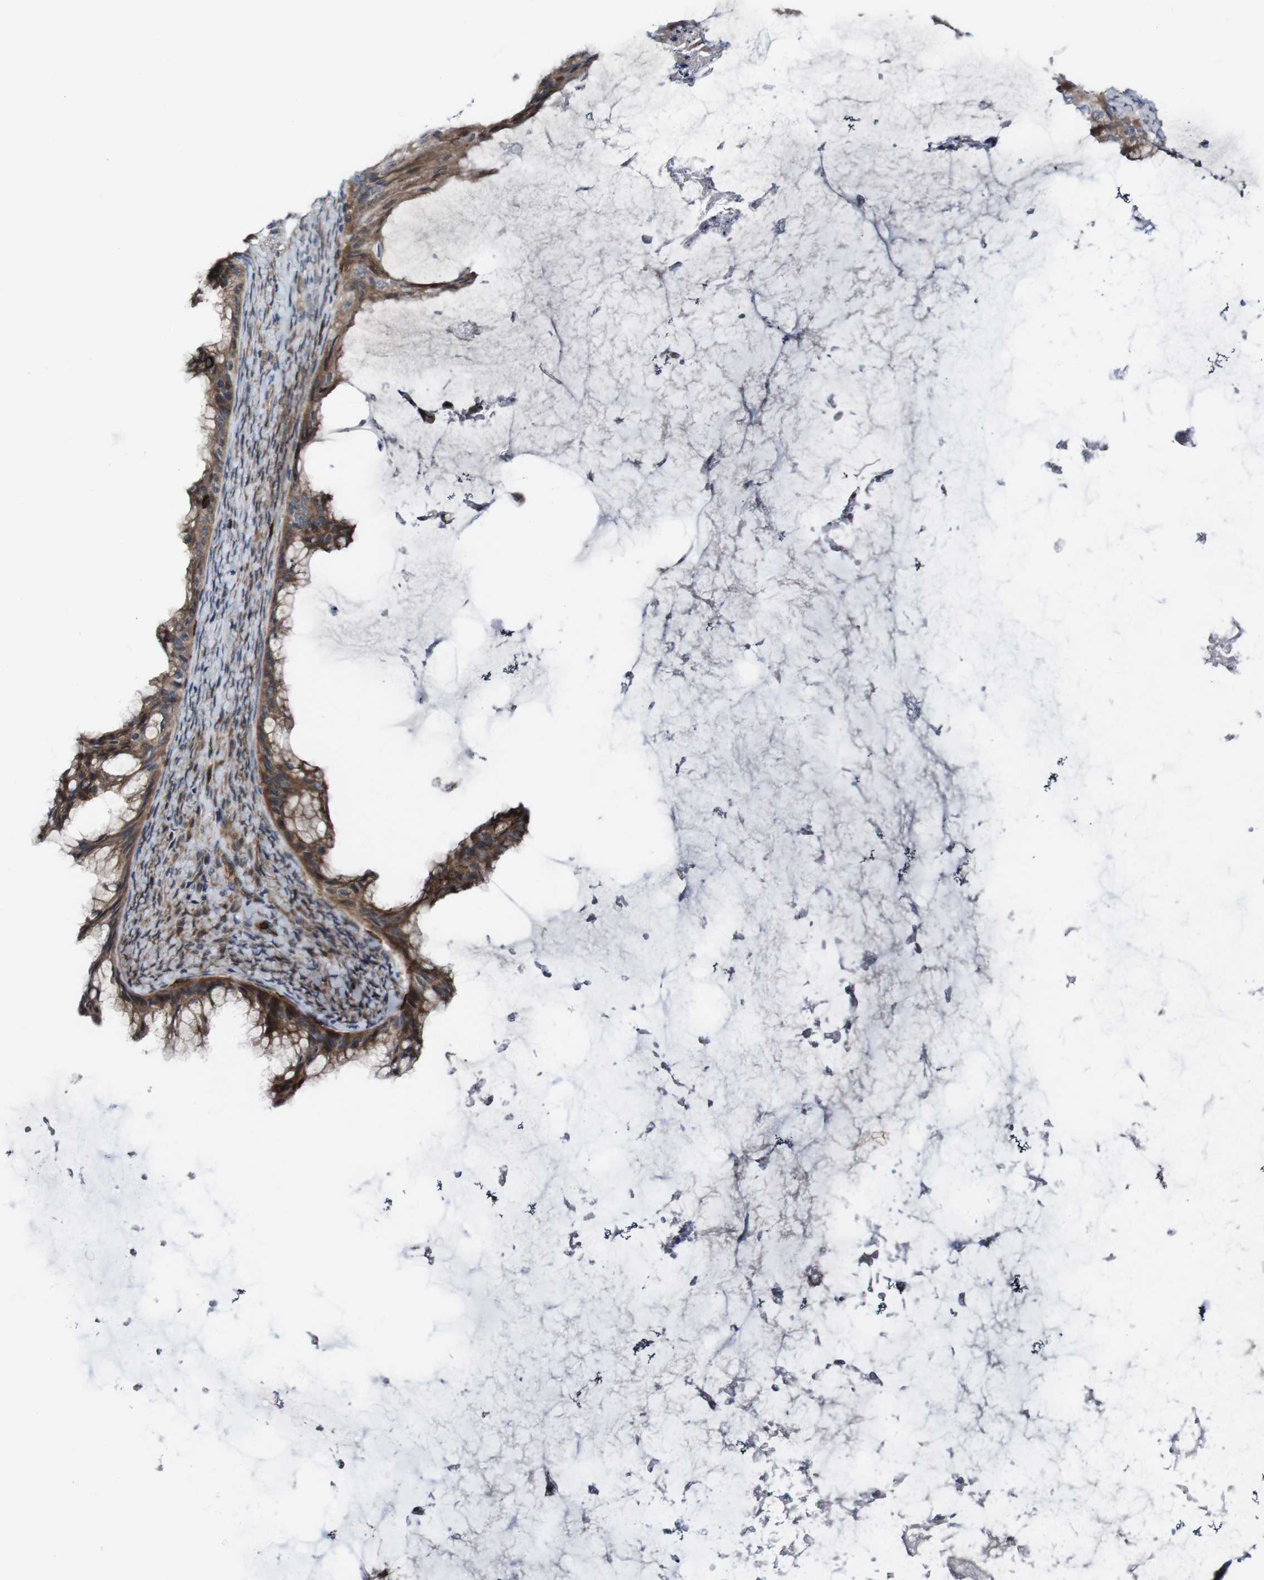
{"staining": {"intensity": "strong", "quantity": ">75%", "location": "cytoplasmic/membranous"}, "tissue": "ovarian cancer", "cell_type": "Tumor cells", "image_type": "cancer", "snomed": [{"axis": "morphology", "description": "Cystadenocarcinoma, mucinous, NOS"}, {"axis": "topography", "description": "Ovary"}], "caption": "Ovarian mucinous cystadenocarcinoma was stained to show a protein in brown. There is high levels of strong cytoplasmic/membranous positivity in approximately >75% of tumor cells.", "gene": "JAK2", "patient": {"sex": "female", "age": 61}}